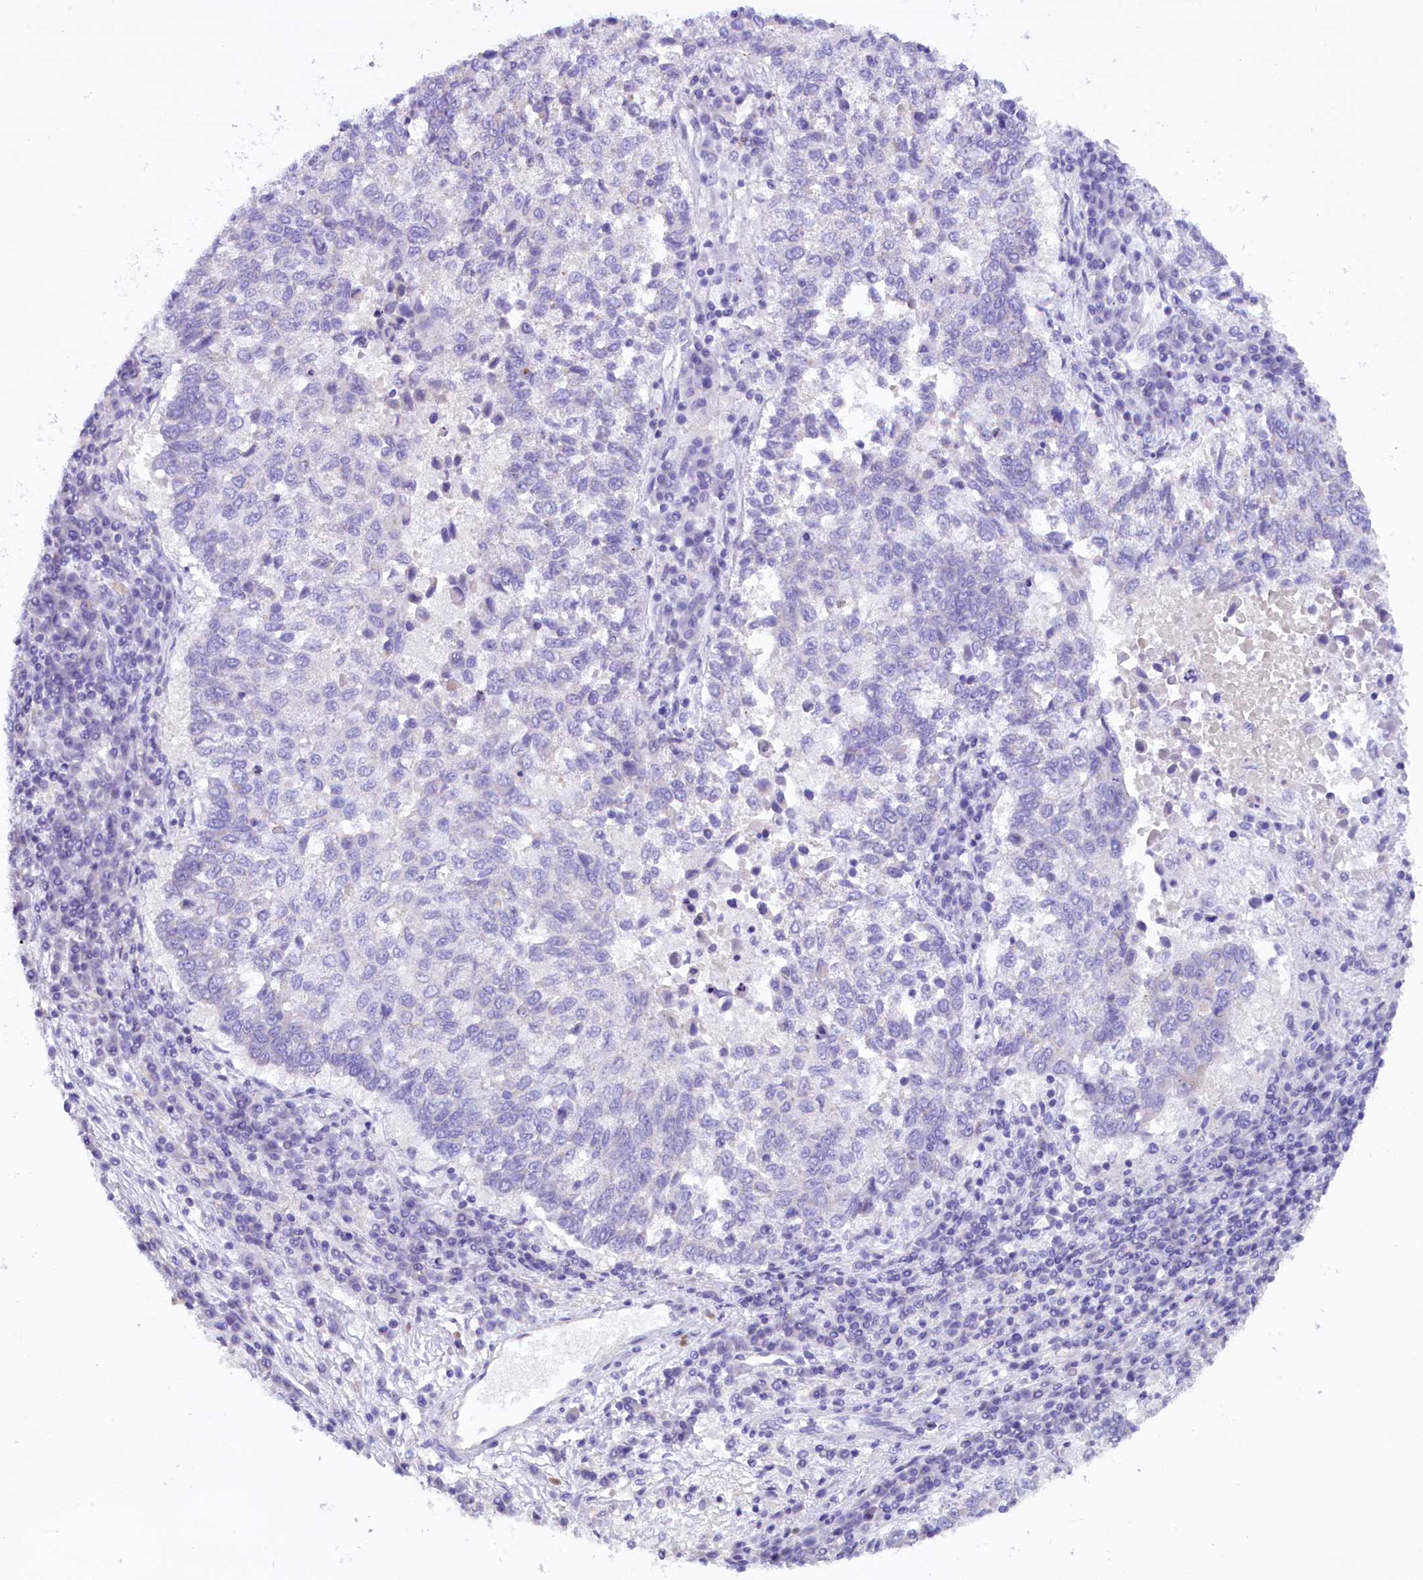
{"staining": {"intensity": "negative", "quantity": "none", "location": "none"}, "tissue": "lung cancer", "cell_type": "Tumor cells", "image_type": "cancer", "snomed": [{"axis": "morphology", "description": "Squamous cell carcinoma, NOS"}, {"axis": "topography", "description": "Lung"}], "caption": "Image shows no protein staining in tumor cells of lung cancer (squamous cell carcinoma) tissue. The staining is performed using DAB (3,3'-diaminobenzidine) brown chromogen with nuclei counter-stained in using hematoxylin.", "gene": "RTTN", "patient": {"sex": "male", "age": 73}}